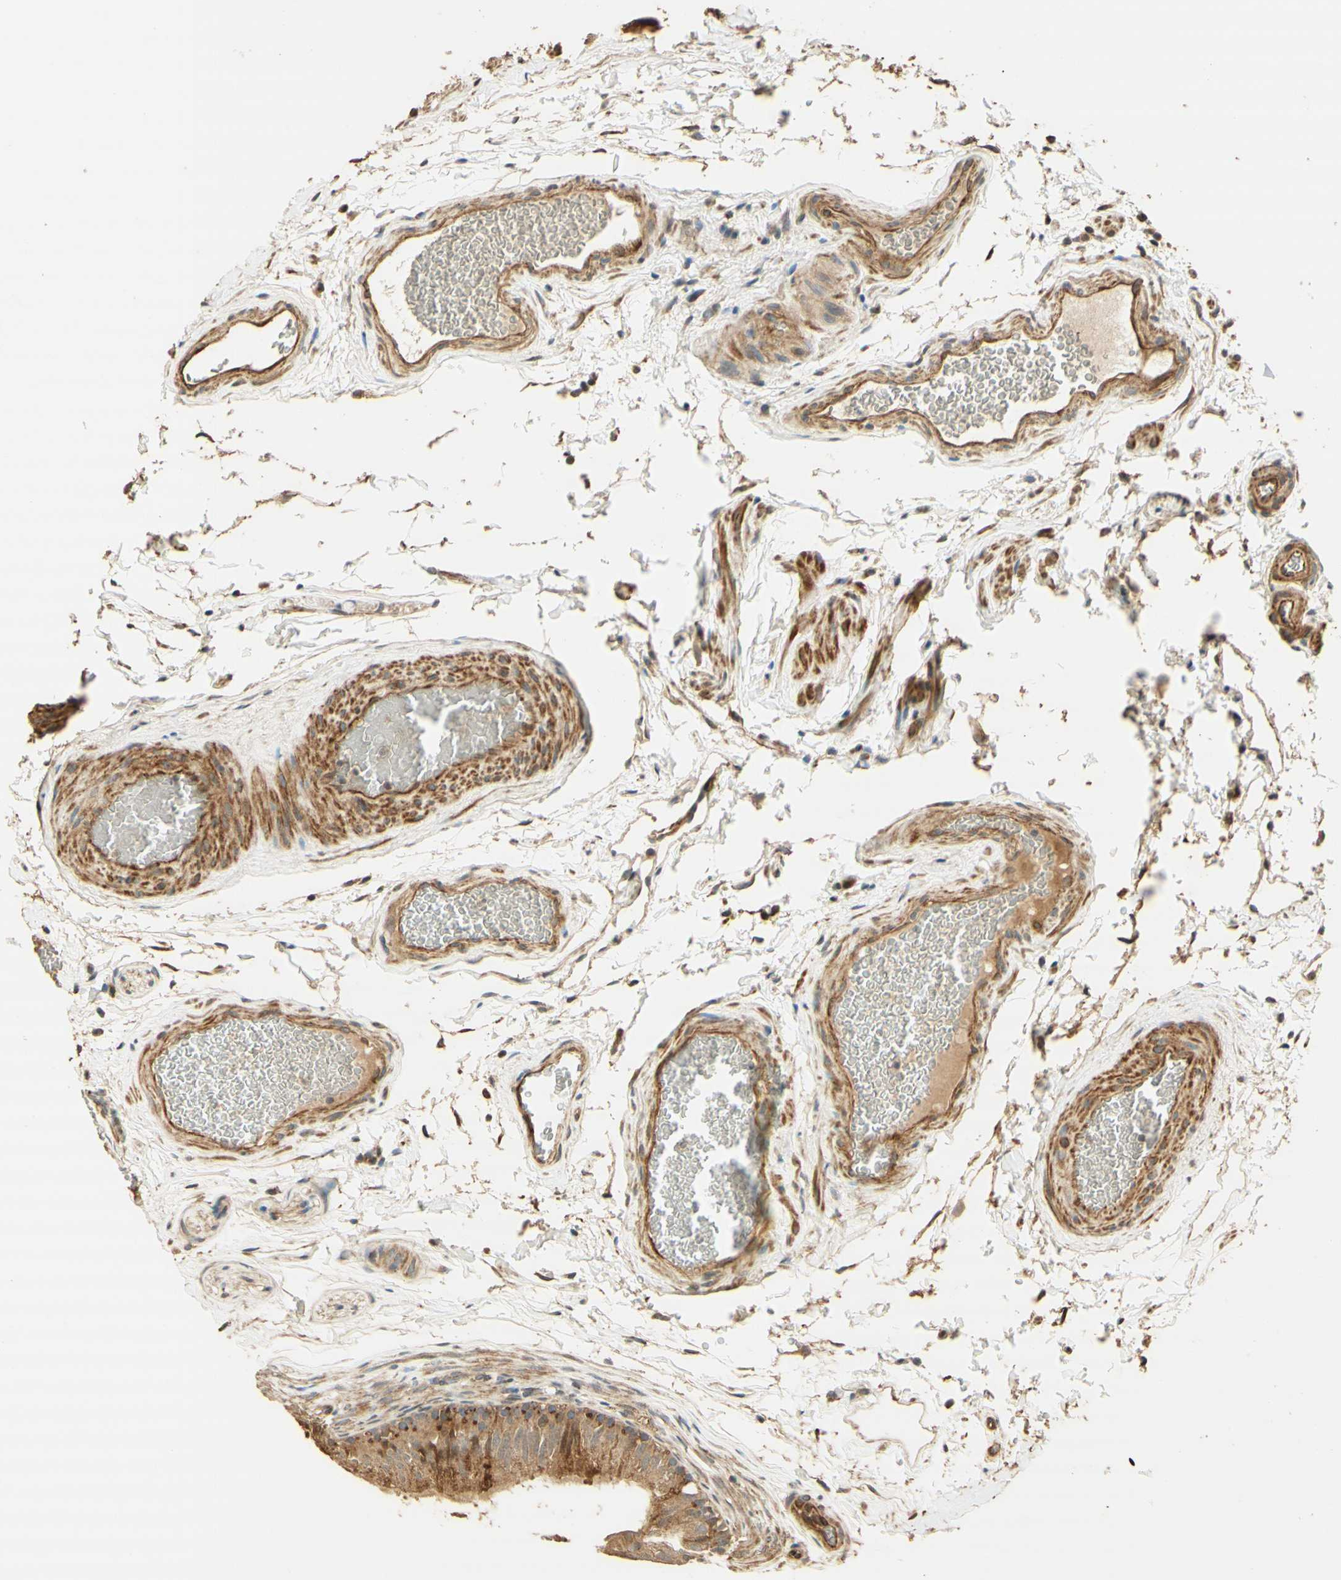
{"staining": {"intensity": "moderate", "quantity": ">75%", "location": "cytoplasmic/membranous"}, "tissue": "epididymis", "cell_type": "Glandular cells", "image_type": "normal", "snomed": [{"axis": "morphology", "description": "Normal tissue, NOS"}, {"axis": "topography", "description": "Epididymis"}], "caption": "About >75% of glandular cells in unremarkable epididymis display moderate cytoplasmic/membranous protein positivity as visualized by brown immunohistochemical staining.", "gene": "AGER", "patient": {"sex": "male", "age": 36}}